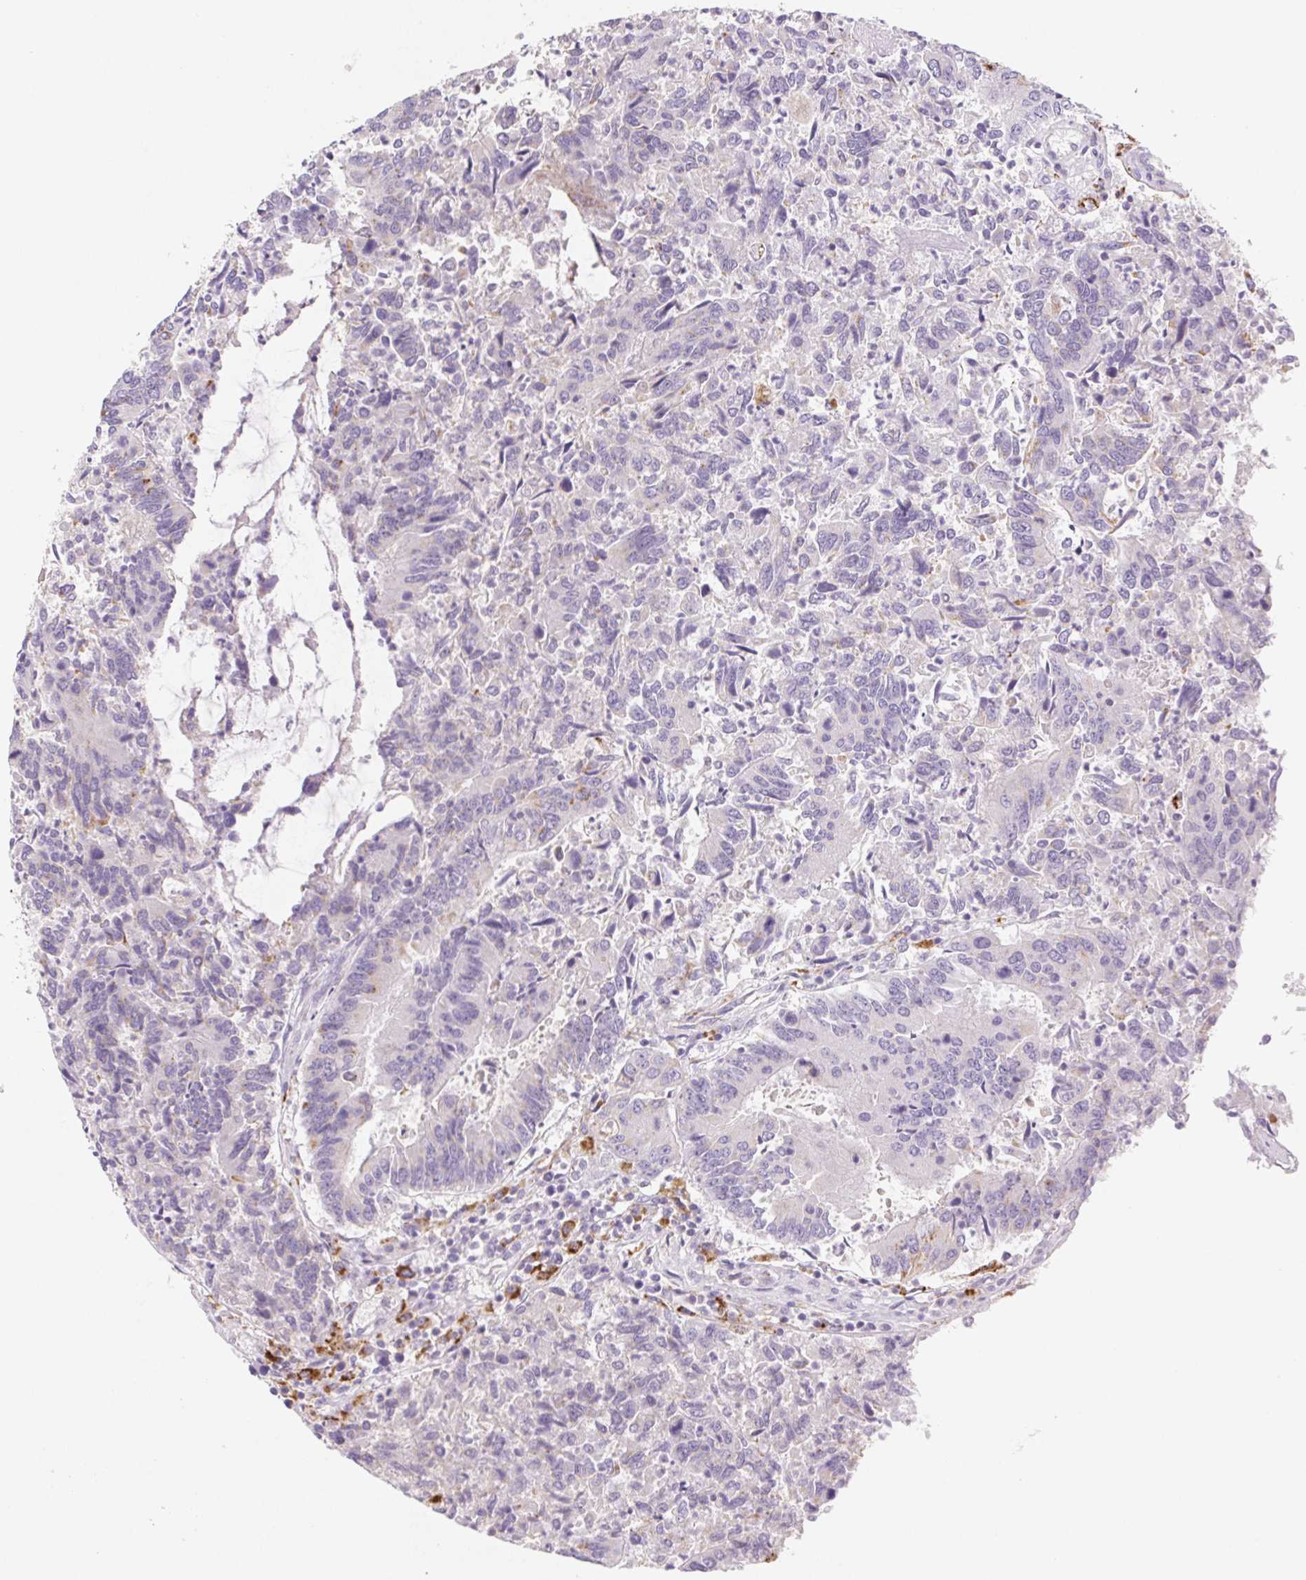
{"staining": {"intensity": "moderate", "quantity": "<25%", "location": "cytoplasmic/membranous"}, "tissue": "colorectal cancer", "cell_type": "Tumor cells", "image_type": "cancer", "snomed": [{"axis": "morphology", "description": "Adenocarcinoma, NOS"}, {"axis": "topography", "description": "Colon"}], "caption": "Colorectal cancer (adenocarcinoma) stained with immunohistochemistry (IHC) shows moderate cytoplasmic/membranous expression in approximately <25% of tumor cells.", "gene": "LIPA", "patient": {"sex": "female", "age": 67}}